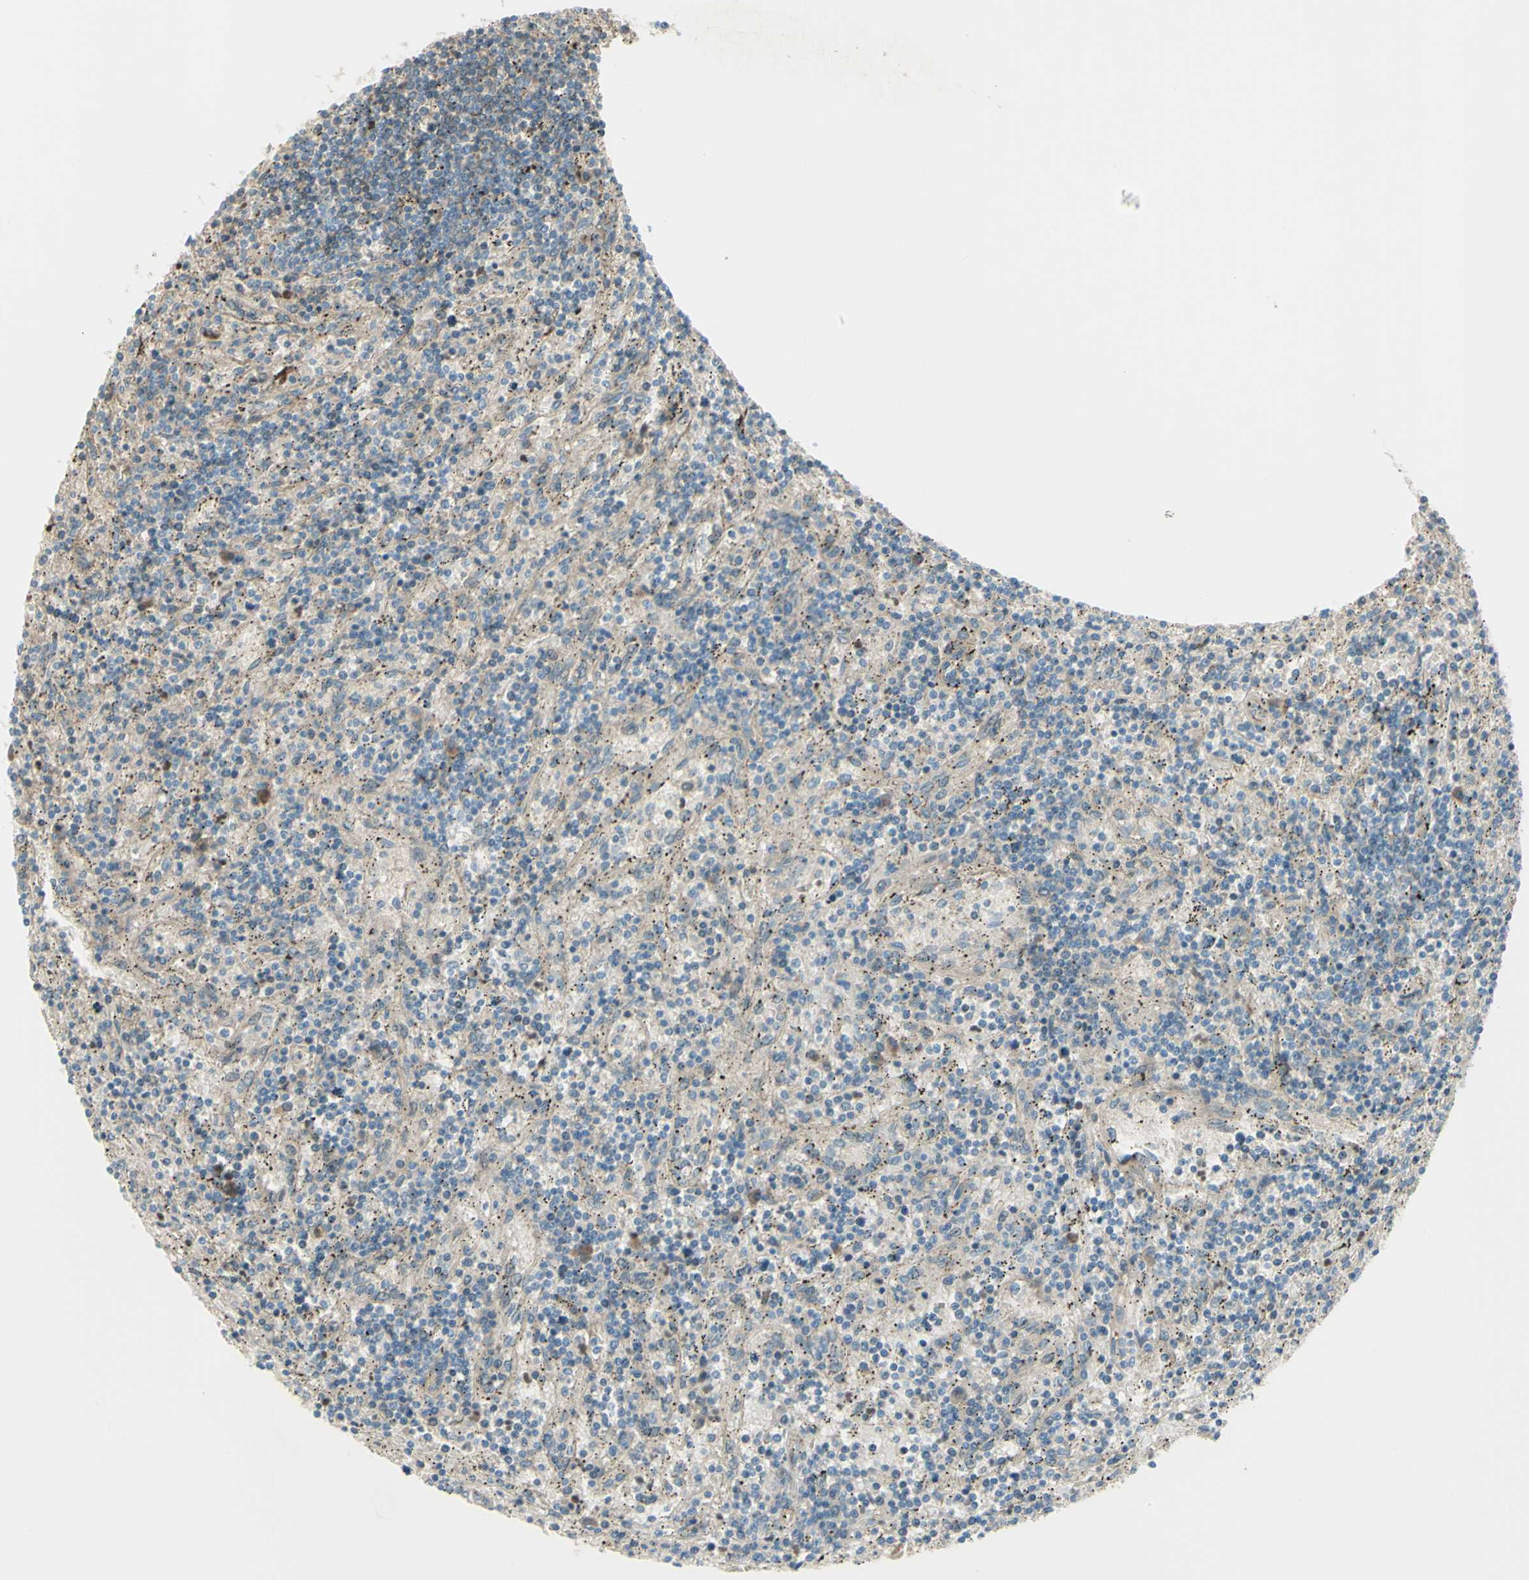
{"staining": {"intensity": "weak", "quantity": "25%-75%", "location": "cytoplasmic/membranous"}, "tissue": "lymphoma", "cell_type": "Tumor cells", "image_type": "cancer", "snomed": [{"axis": "morphology", "description": "Malignant lymphoma, non-Hodgkin's type, Low grade"}, {"axis": "topography", "description": "Spleen"}], "caption": "Human lymphoma stained for a protein (brown) demonstrates weak cytoplasmic/membranous positive expression in approximately 25%-75% of tumor cells.", "gene": "PCDHGA2", "patient": {"sex": "male", "age": 76}}